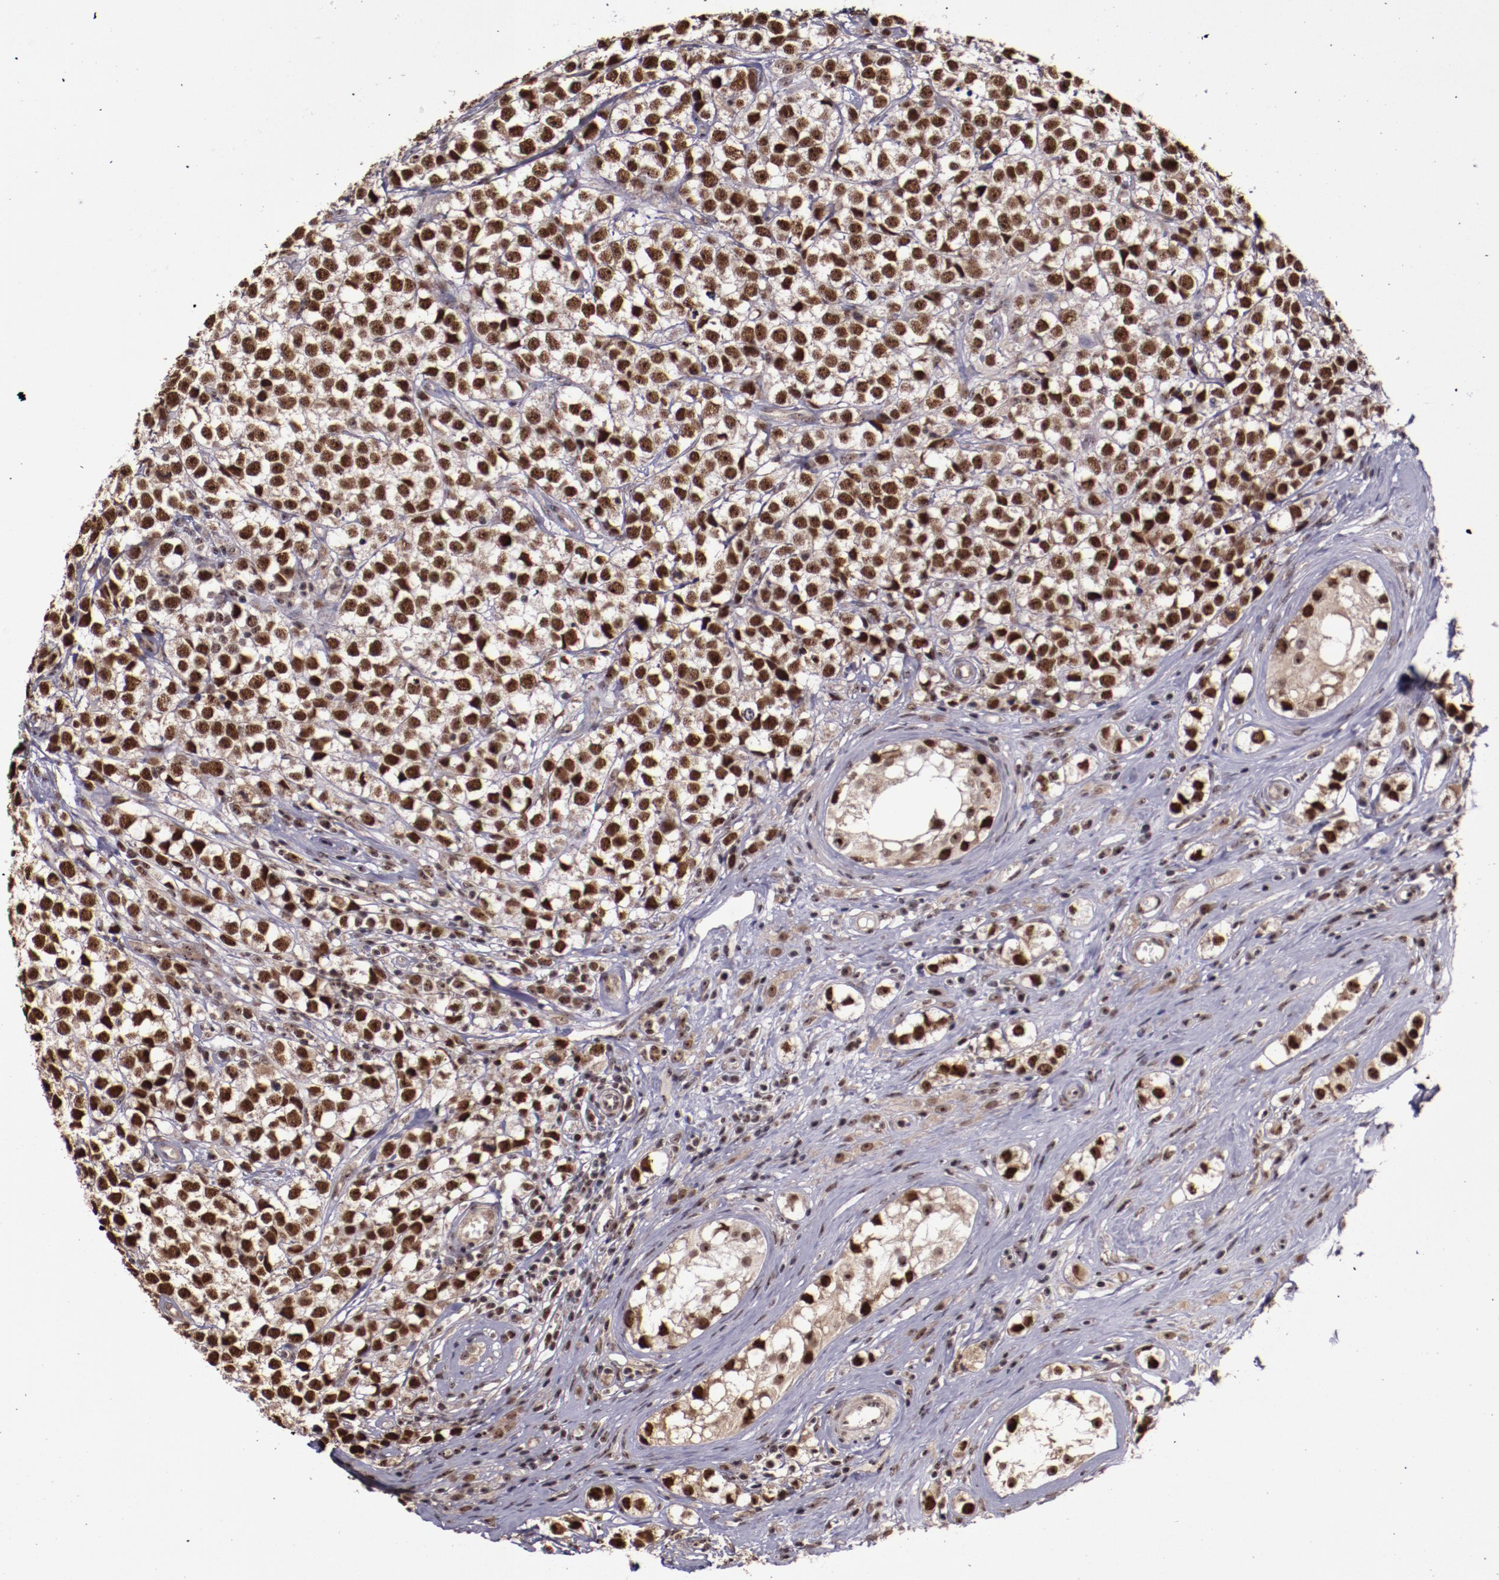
{"staining": {"intensity": "strong", "quantity": ">75%", "location": "cytoplasmic/membranous,nuclear"}, "tissue": "testis cancer", "cell_type": "Tumor cells", "image_type": "cancer", "snomed": [{"axis": "morphology", "description": "Seminoma, NOS"}, {"axis": "topography", "description": "Testis"}], "caption": "Strong cytoplasmic/membranous and nuclear protein expression is appreciated in approximately >75% of tumor cells in testis cancer.", "gene": "CECR2", "patient": {"sex": "male", "age": 25}}